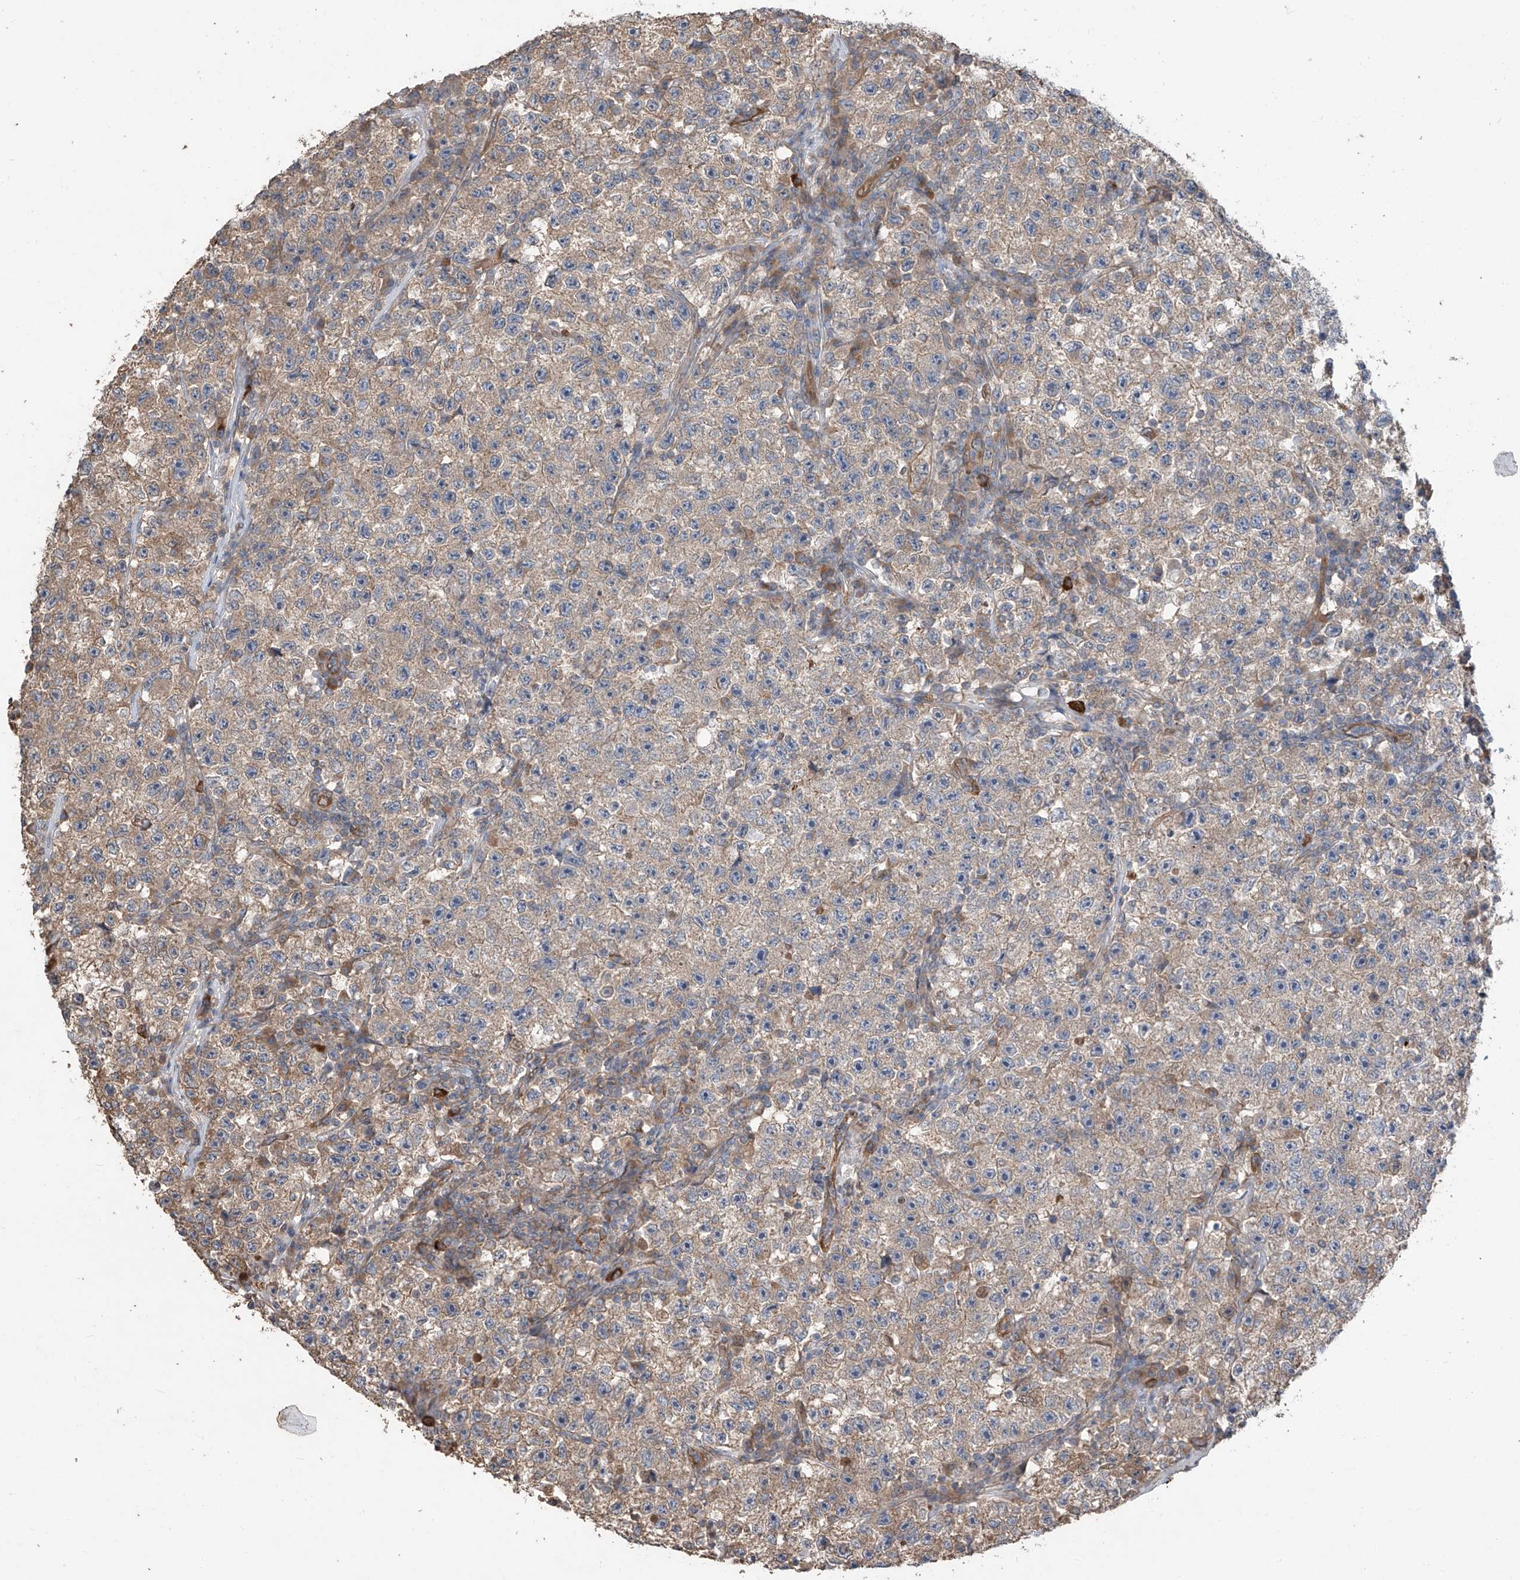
{"staining": {"intensity": "moderate", "quantity": "<25%", "location": "cytoplasmic/membranous"}, "tissue": "testis cancer", "cell_type": "Tumor cells", "image_type": "cancer", "snomed": [{"axis": "morphology", "description": "Seminoma, NOS"}, {"axis": "topography", "description": "Testis"}], "caption": "The immunohistochemical stain labels moderate cytoplasmic/membranous expression in tumor cells of testis seminoma tissue.", "gene": "AGBL5", "patient": {"sex": "male", "age": 22}}